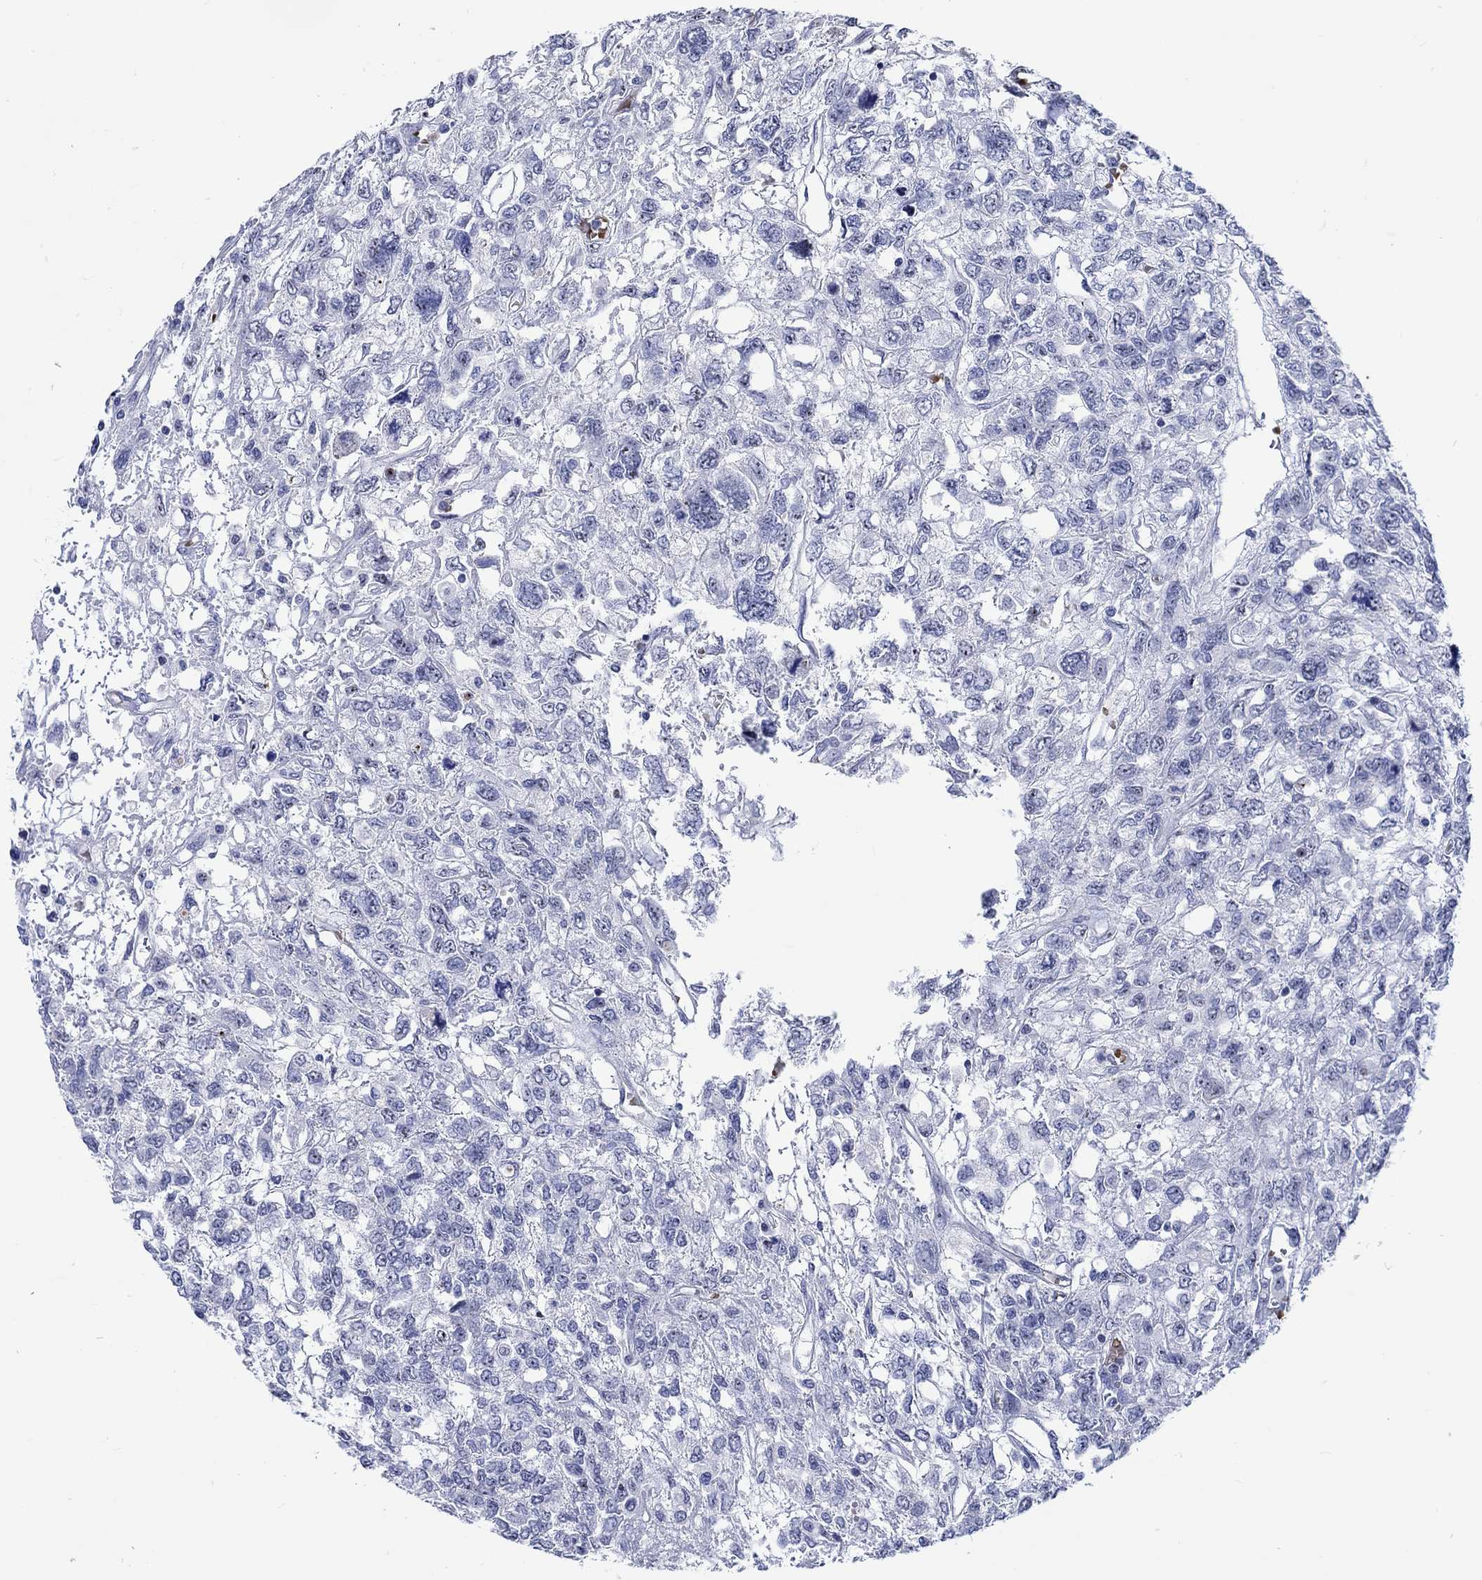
{"staining": {"intensity": "negative", "quantity": "none", "location": "none"}, "tissue": "testis cancer", "cell_type": "Tumor cells", "image_type": "cancer", "snomed": [{"axis": "morphology", "description": "Seminoma, NOS"}, {"axis": "topography", "description": "Testis"}], "caption": "Tumor cells show no significant positivity in seminoma (testis).", "gene": "ZNF446", "patient": {"sex": "male", "age": 52}}